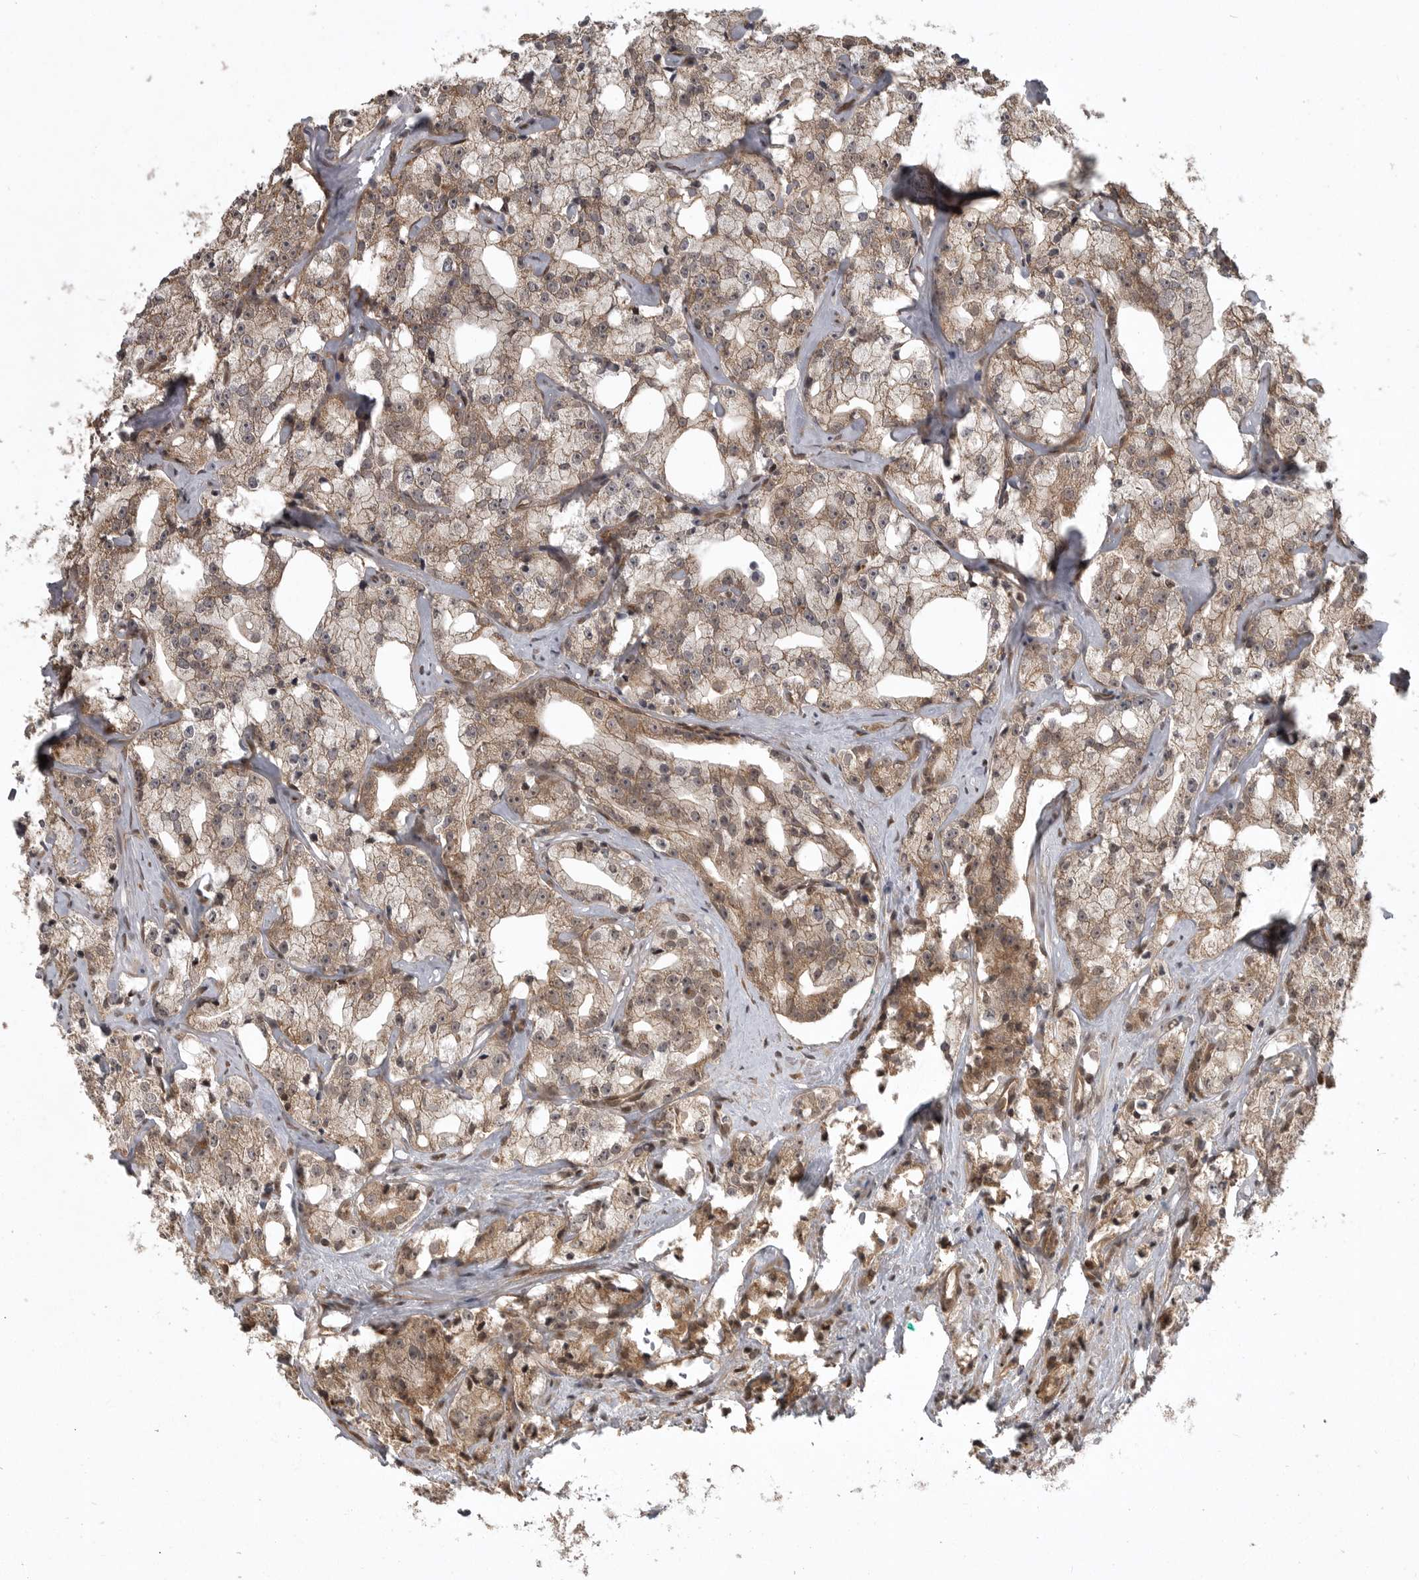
{"staining": {"intensity": "moderate", "quantity": ">75%", "location": "cytoplasmic/membranous"}, "tissue": "prostate cancer", "cell_type": "Tumor cells", "image_type": "cancer", "snomed": [{"axis": "morphology", "description": "Adenocarcinoma, High grade"}, {"axis": "topography", "description": "Prostate"}], "caption": "A medium amount of moderate cytoplasmic/membranous staining is appreciated in approximately >75% of tumor cells in high-grade adenocarcinoma (prostate) tissue.", "gene": "DNAJC8", "patient": {"sex": "male", "age": 64}}